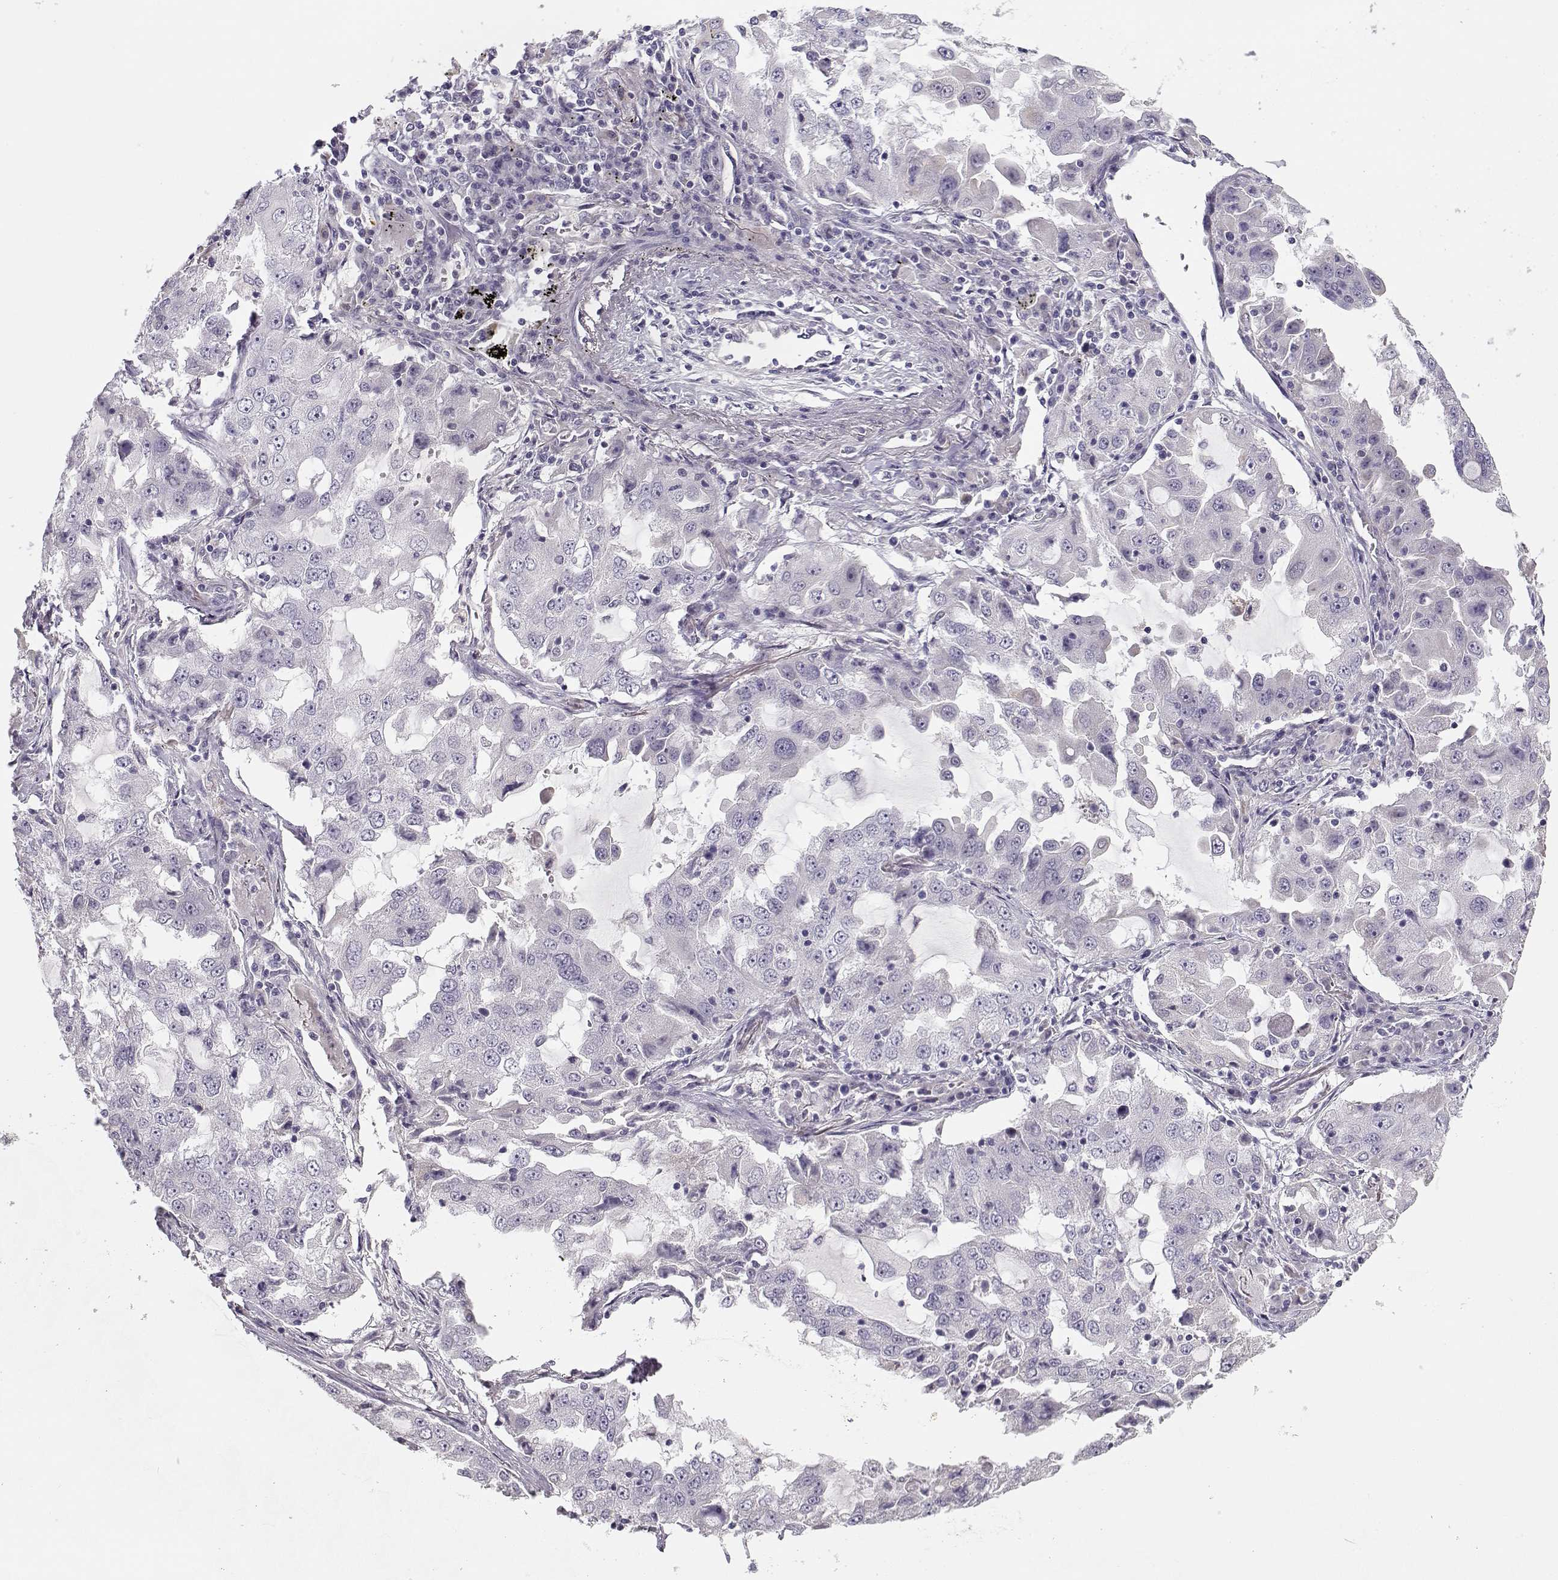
{"staining": {"intensity": "negative", "quantity": "none", "location": "none"}, "tissue": "lung cancer", "cell_type": "Tumor cells", "image_type": "cancer", "snomed": [{"axis": "morphology", "description": "Adenocarcinoma, NOS"}, {"axis": "topography", "description": "Lung"}], "caption": "Immunohistochemistry (IHC) of human lung cancer reveals no expression in tumor cells.", "gene": "TMEM145", "patient": {"sex": "female", "age": 61}}